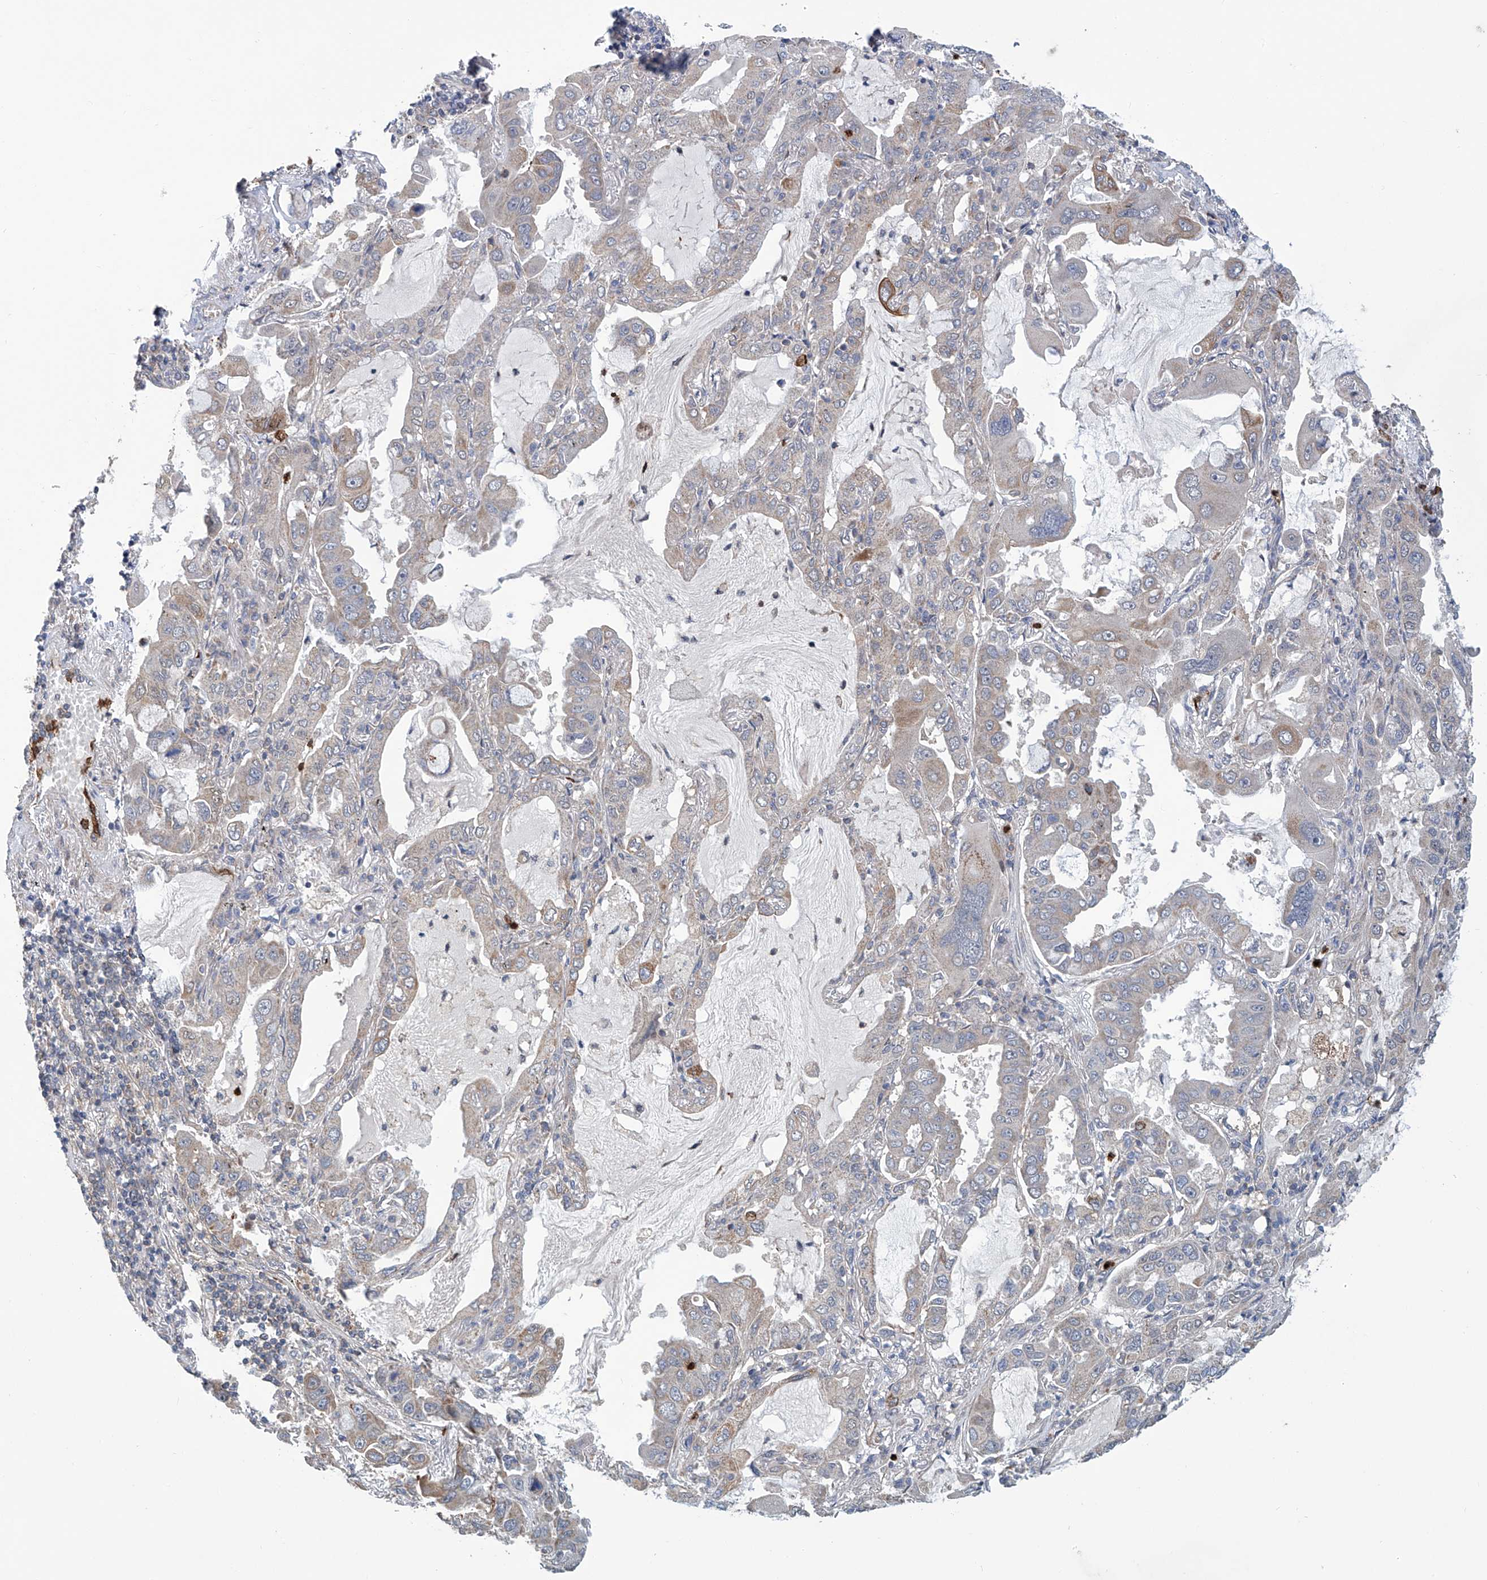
{"staining": {"intensity": "negative", "quantity": "none", "location": "none"}, "tissue": "lung cancer", "cell_type": "Tumor cells", "image_type": "cancer", "snomed": [{"axis": "morphology", "description": "Adenocarcinoma, NOS"}, {"axis": "topography", "description": "Lung"}], "caption": "Immunohistochemistry photomicrograph of neoplastic tissue: adenocarcinoma (lung) stained with DAB shows no significant protein positivity in tumor cells.", "gene": "EIF2D", "patient": {"sex": "male", "age": 64}}